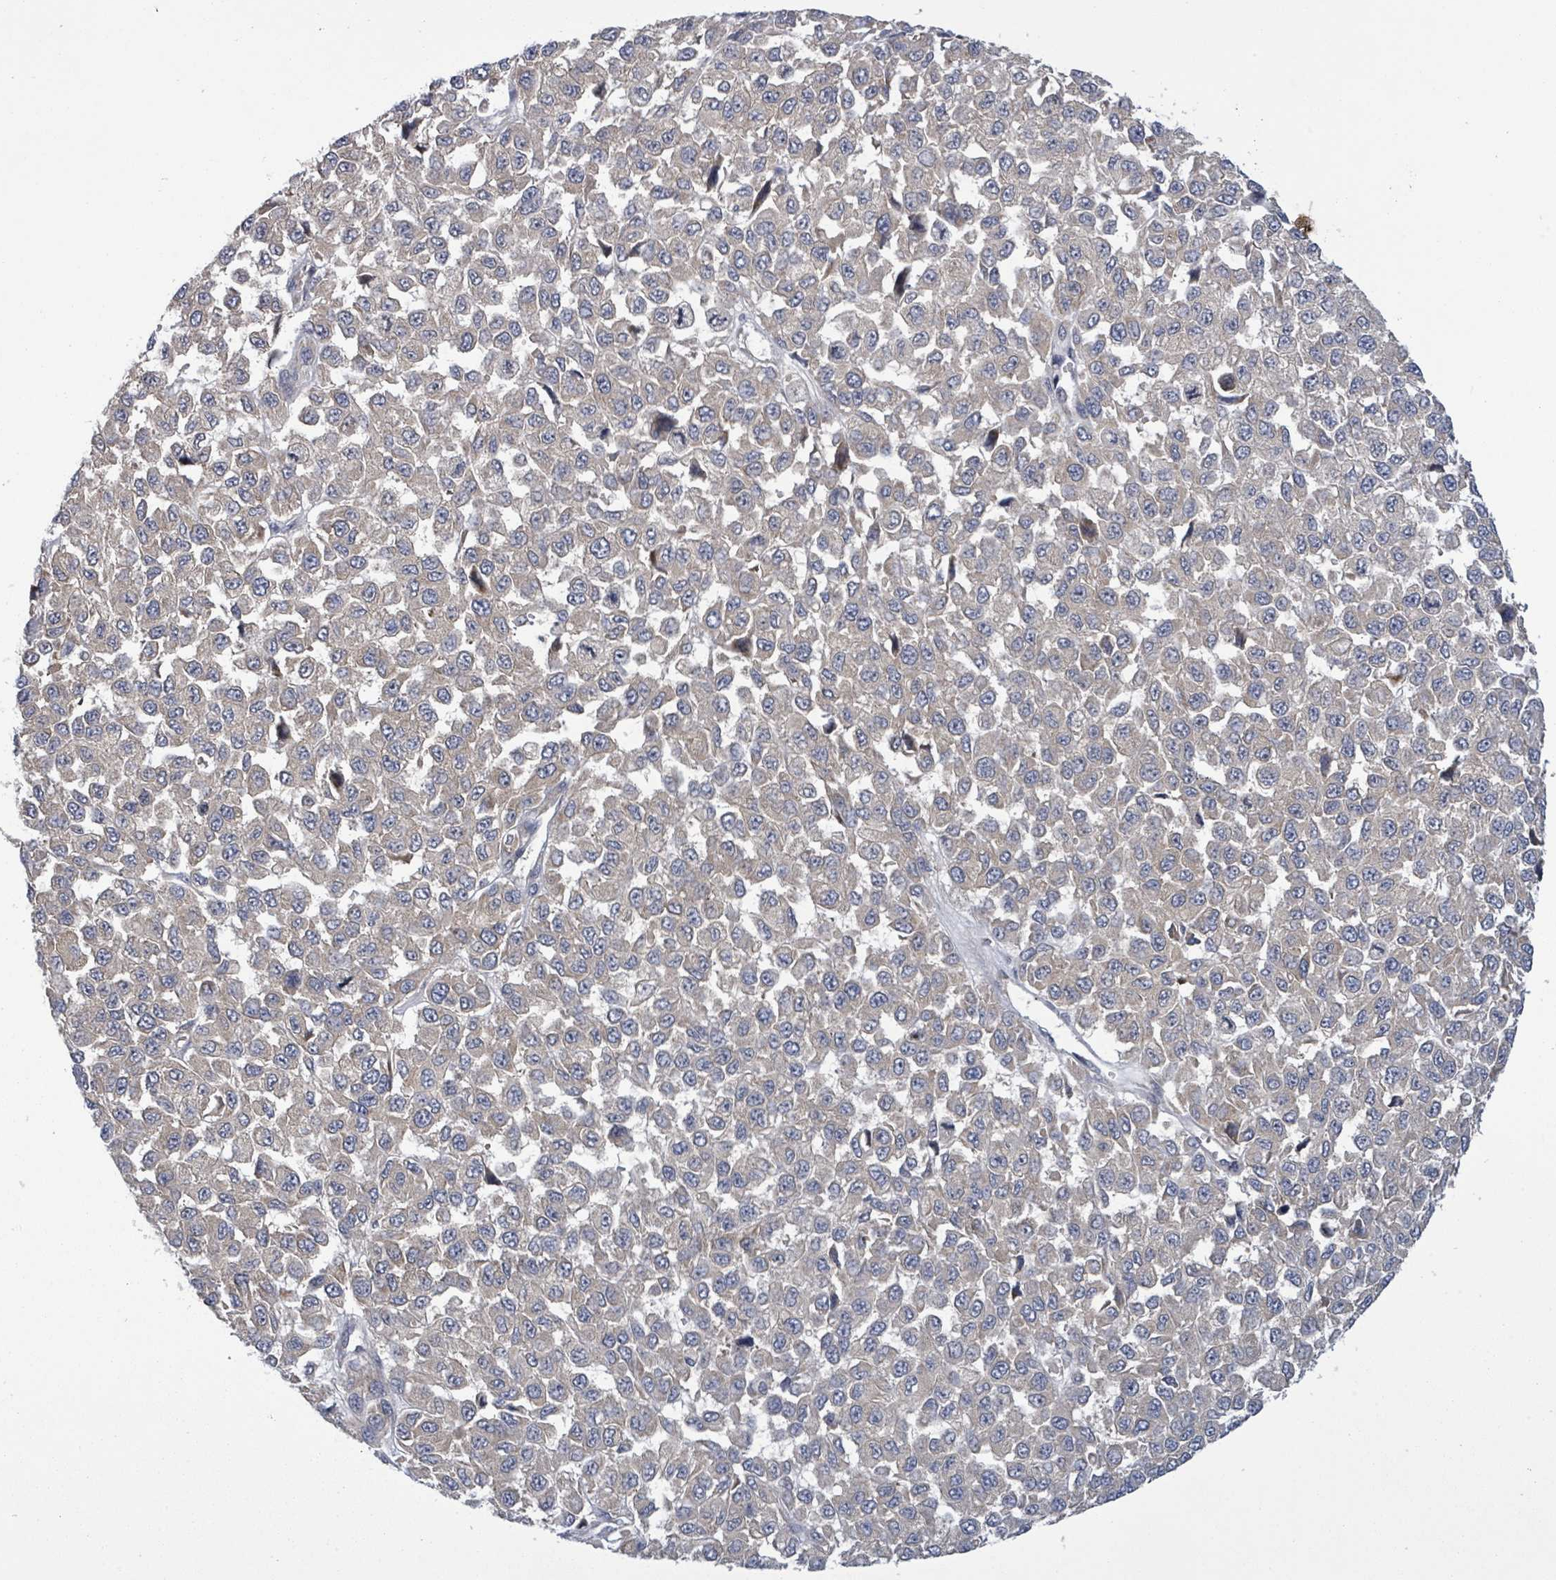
{"staining": {"intensity": "weak", "quantity": "<25%", "location": "cytoplasmic/membranous"}, "tissue": "melanoma", "cell_type": "Tumor cells", "image_type": "cancer", "snomed": [{"axis": "morphology", "description": "Malignant melanoma, NOS"}, {"axis": "topography", "description": "Skin"}], "caption": "Tumor cells show no significant protein staining in malignant melanoma.", "gene": "SERPINE3", "patient": {"sex": "male", "age": 62}}